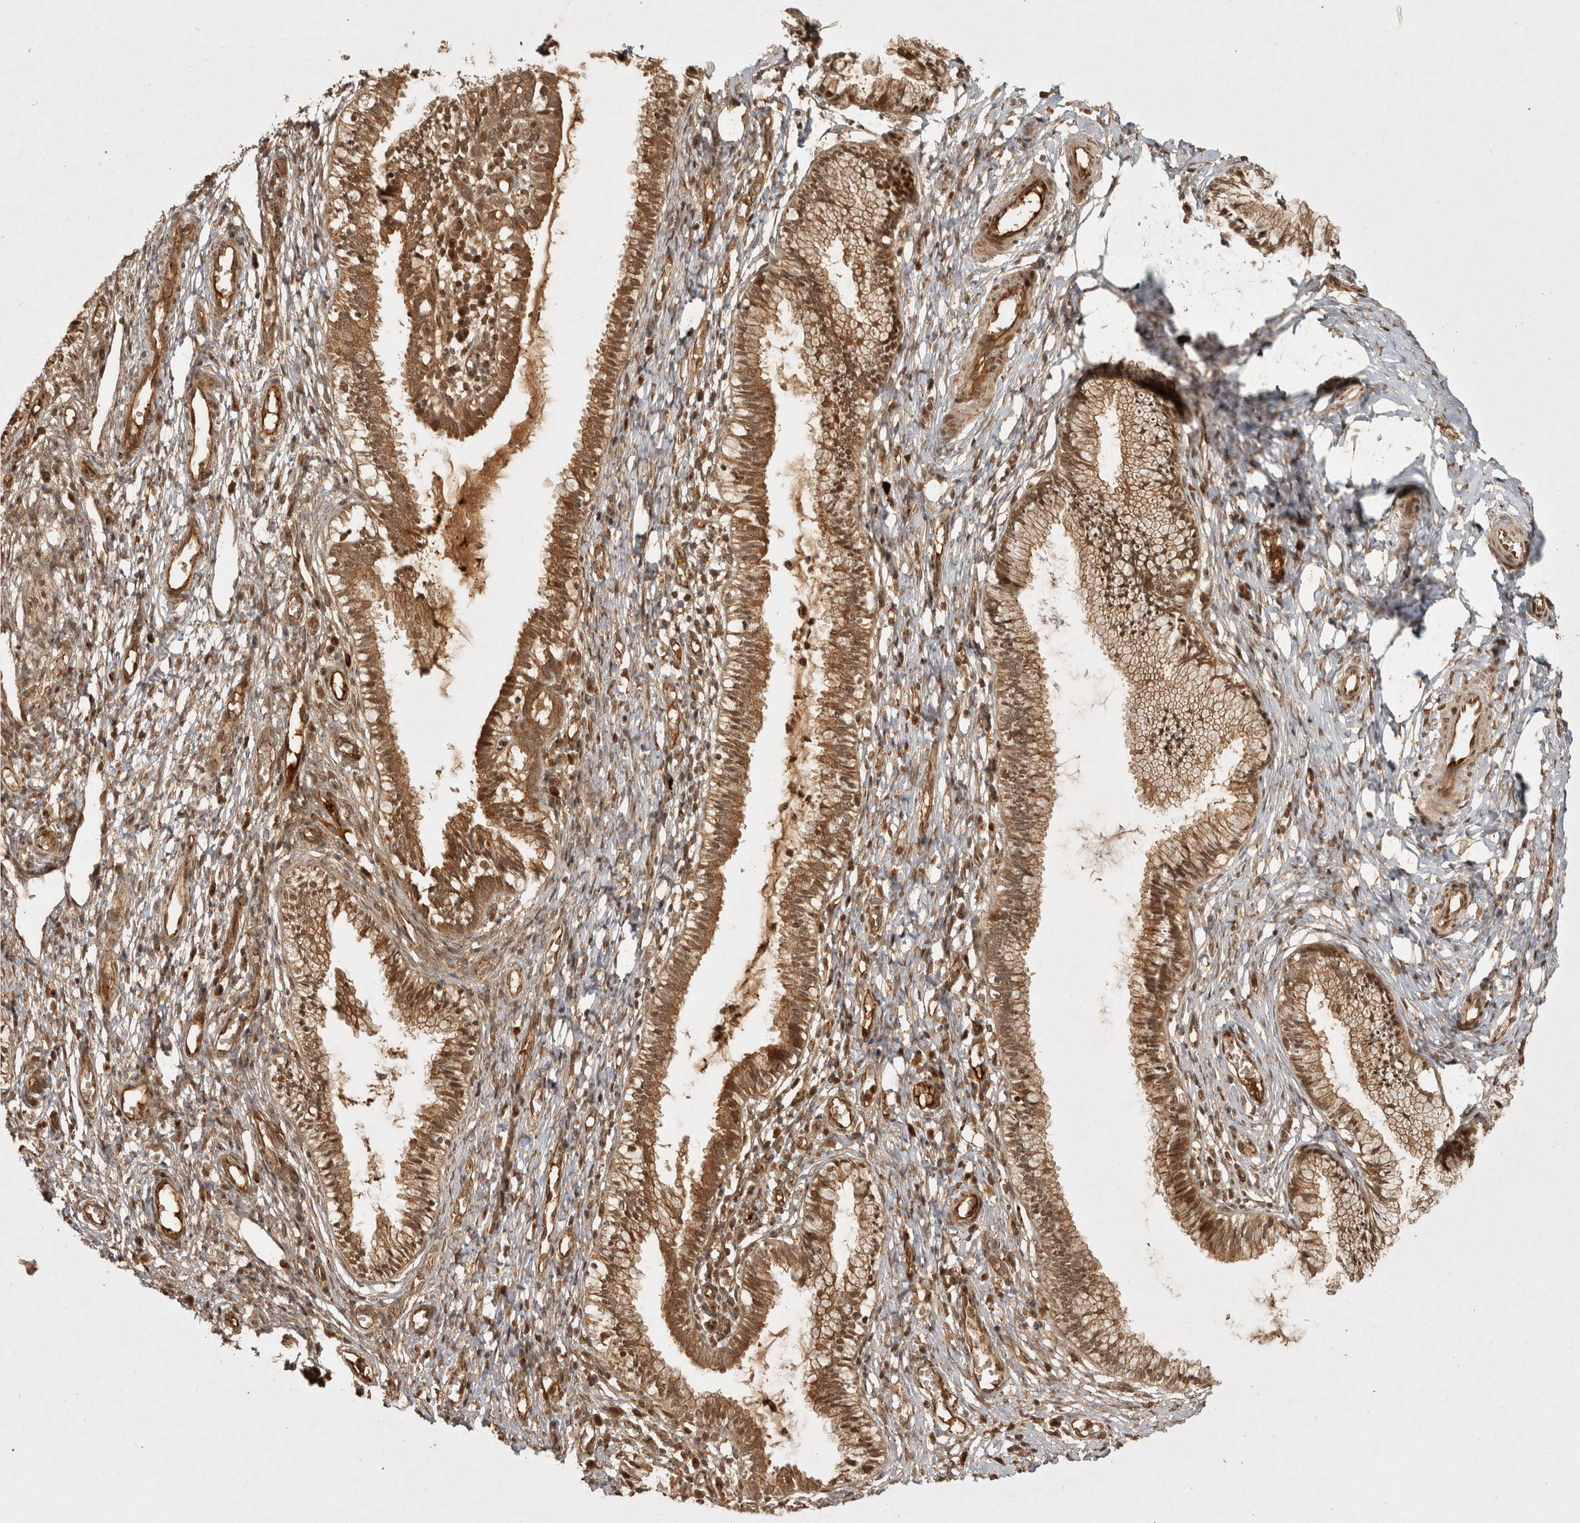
{"staining": {"intensity": "moderate", "quantity": ">75%", "location": "cytoplasmic/membranous"}, "tissue": "cervix", "cell_type": "Glandular cells", "image_type": "normal", "snomed": [{"axis": "morphology", "description": "Normal tissue, NOS"}, {"axis": "topography", "description": "Cervix"}], "caption": "Cervix stained for a protein exhibits moderate cytoplasmic/membranous positivity in glandular cells. Using DAB (brown) and hematoxylin (blue) stains, captured at high magnification using brightfield microscopy.", "gene": "CAMSAP2", "patient": {"sex": "female", "age": 27}}